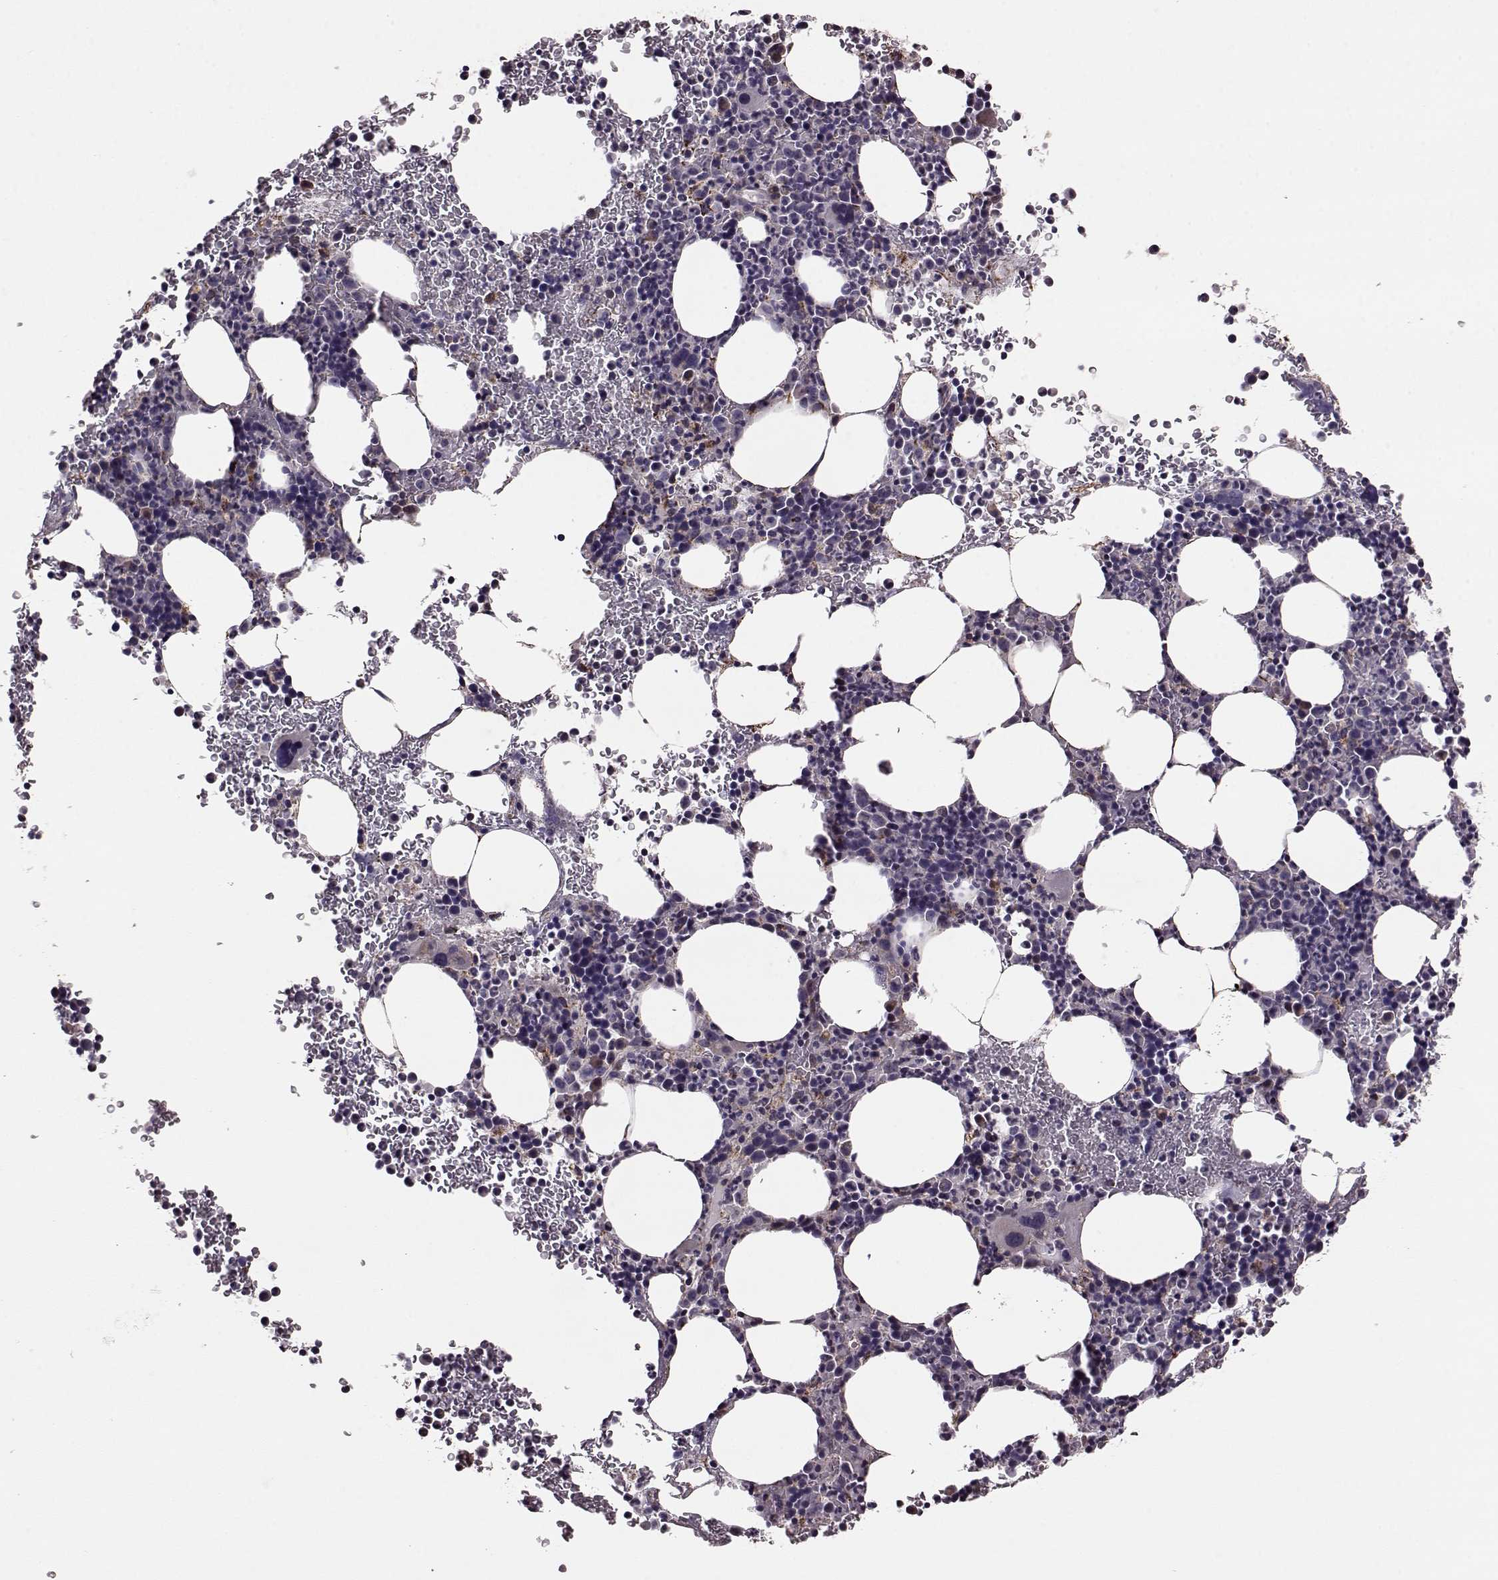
{"staining": {"intensity": "moderate", "quantity": "<25%", "location": "cytoplasmic/membranous"}, "tissue": "bone marrow", "cell_type": "Hematopoietic cells", "image_type": "normal", "snomed": [{"axis": "morphology", "description": "Normal tissue, NOS"}, {"axis": "topography", "description": "Bone marrow"}], "caption": "Immunohistochemistry (IHC) (DAB) staining of unremarkable bone marrow shows moderate cytoplasmic/membranous protein expression in approximately <25% of hematopoietic cells.", "gene": "PUDP", "patient": {"sex": "male", "age": 72}}